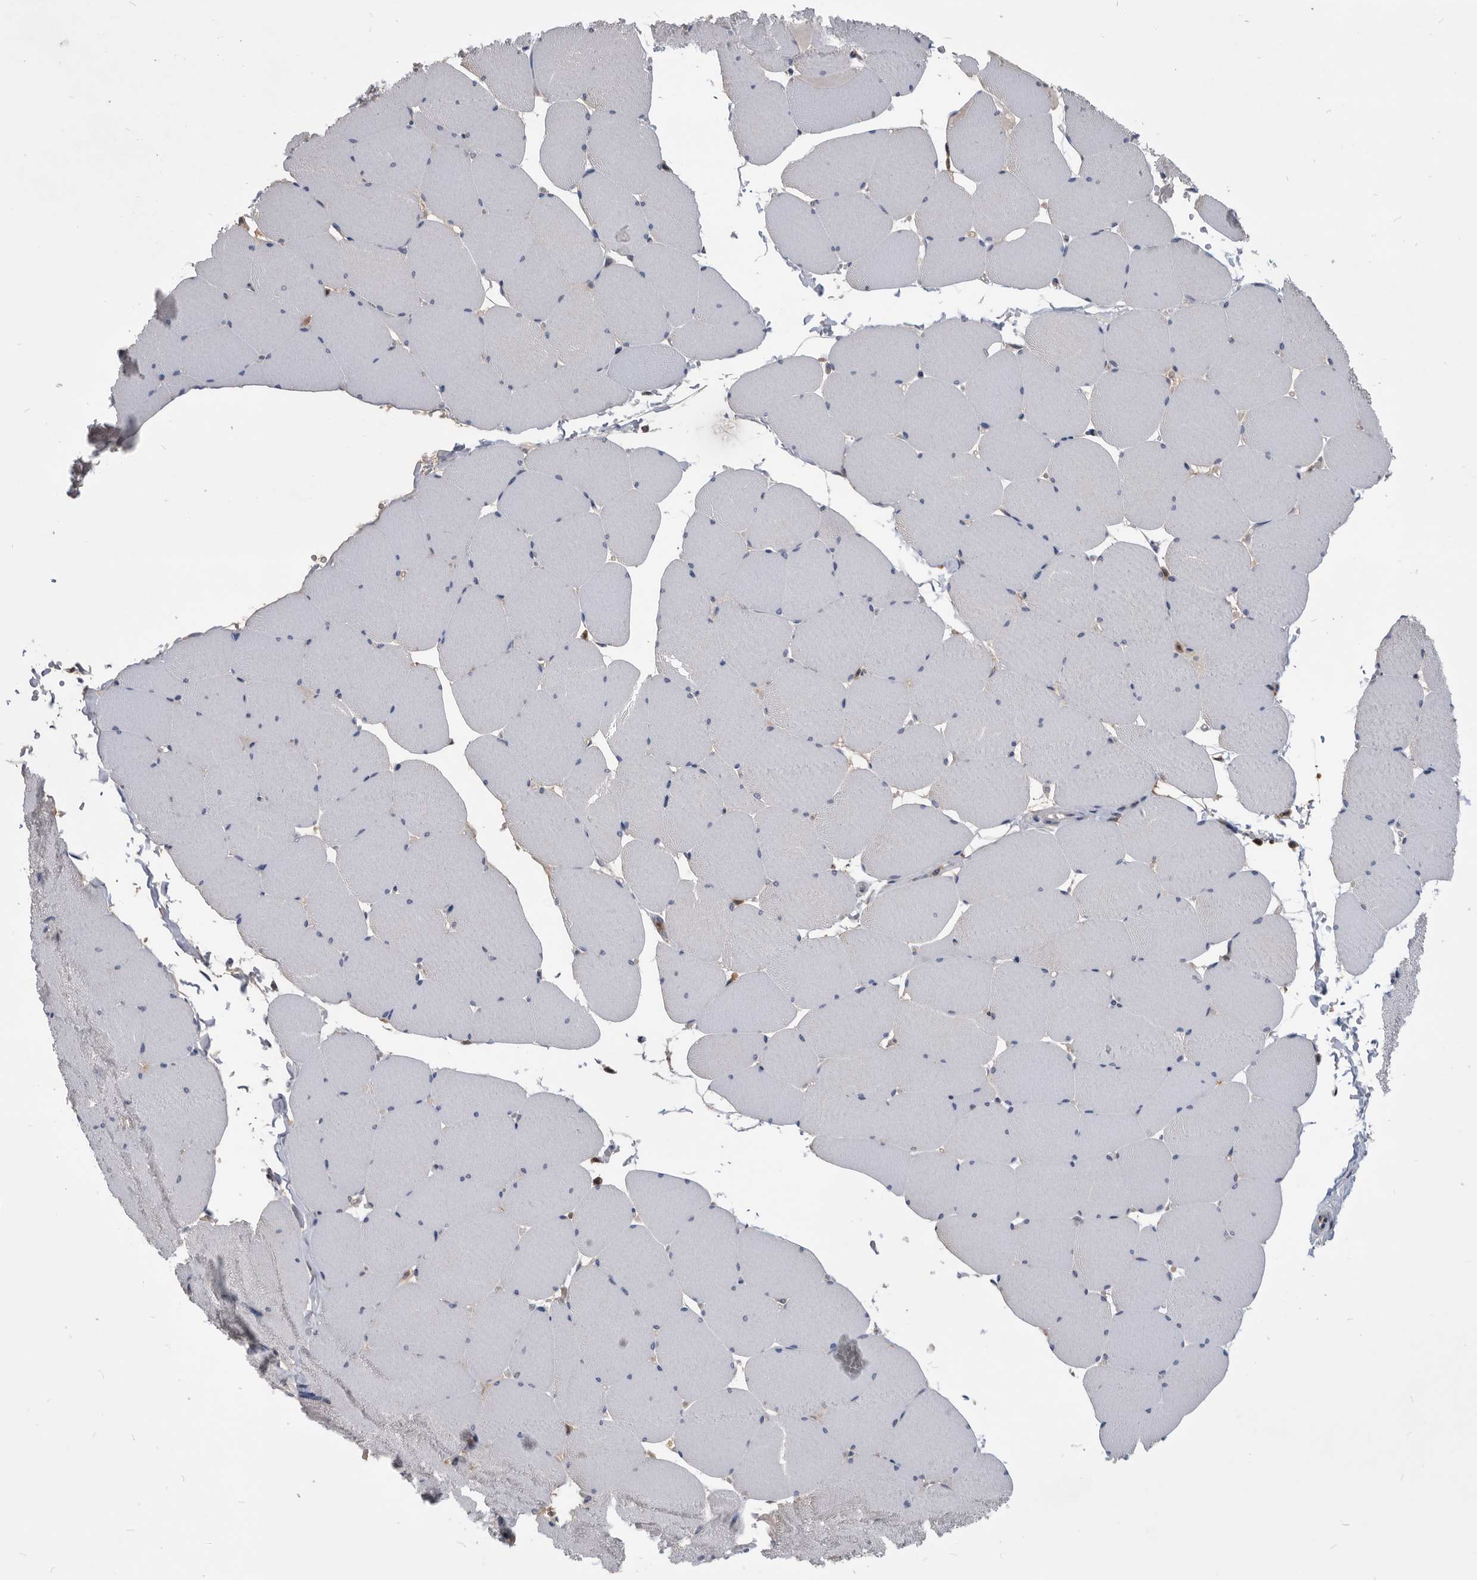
{"staining": {"intensity": "negative", "quantity": "none", "location": "none"}, "tissue": "skeletal muscle", "cell_type": "Myocytes", "image_type": "normal", "snomed": [{"axis": "morphology", "description": "Normal tissue, NOS"}, {"axis": "topography", "description": "Skeletal muscle"}, {"axis": "topography", "description": "Head-Neck"}], "caption": "Immunohistochemistry (IHC) micrograph of unremarkable skeletal muscle stained for a protein (brown), which shows no positivity in myocytes.", "gene": "PDXK", "patient": {"sex": "male", "age": 66}}